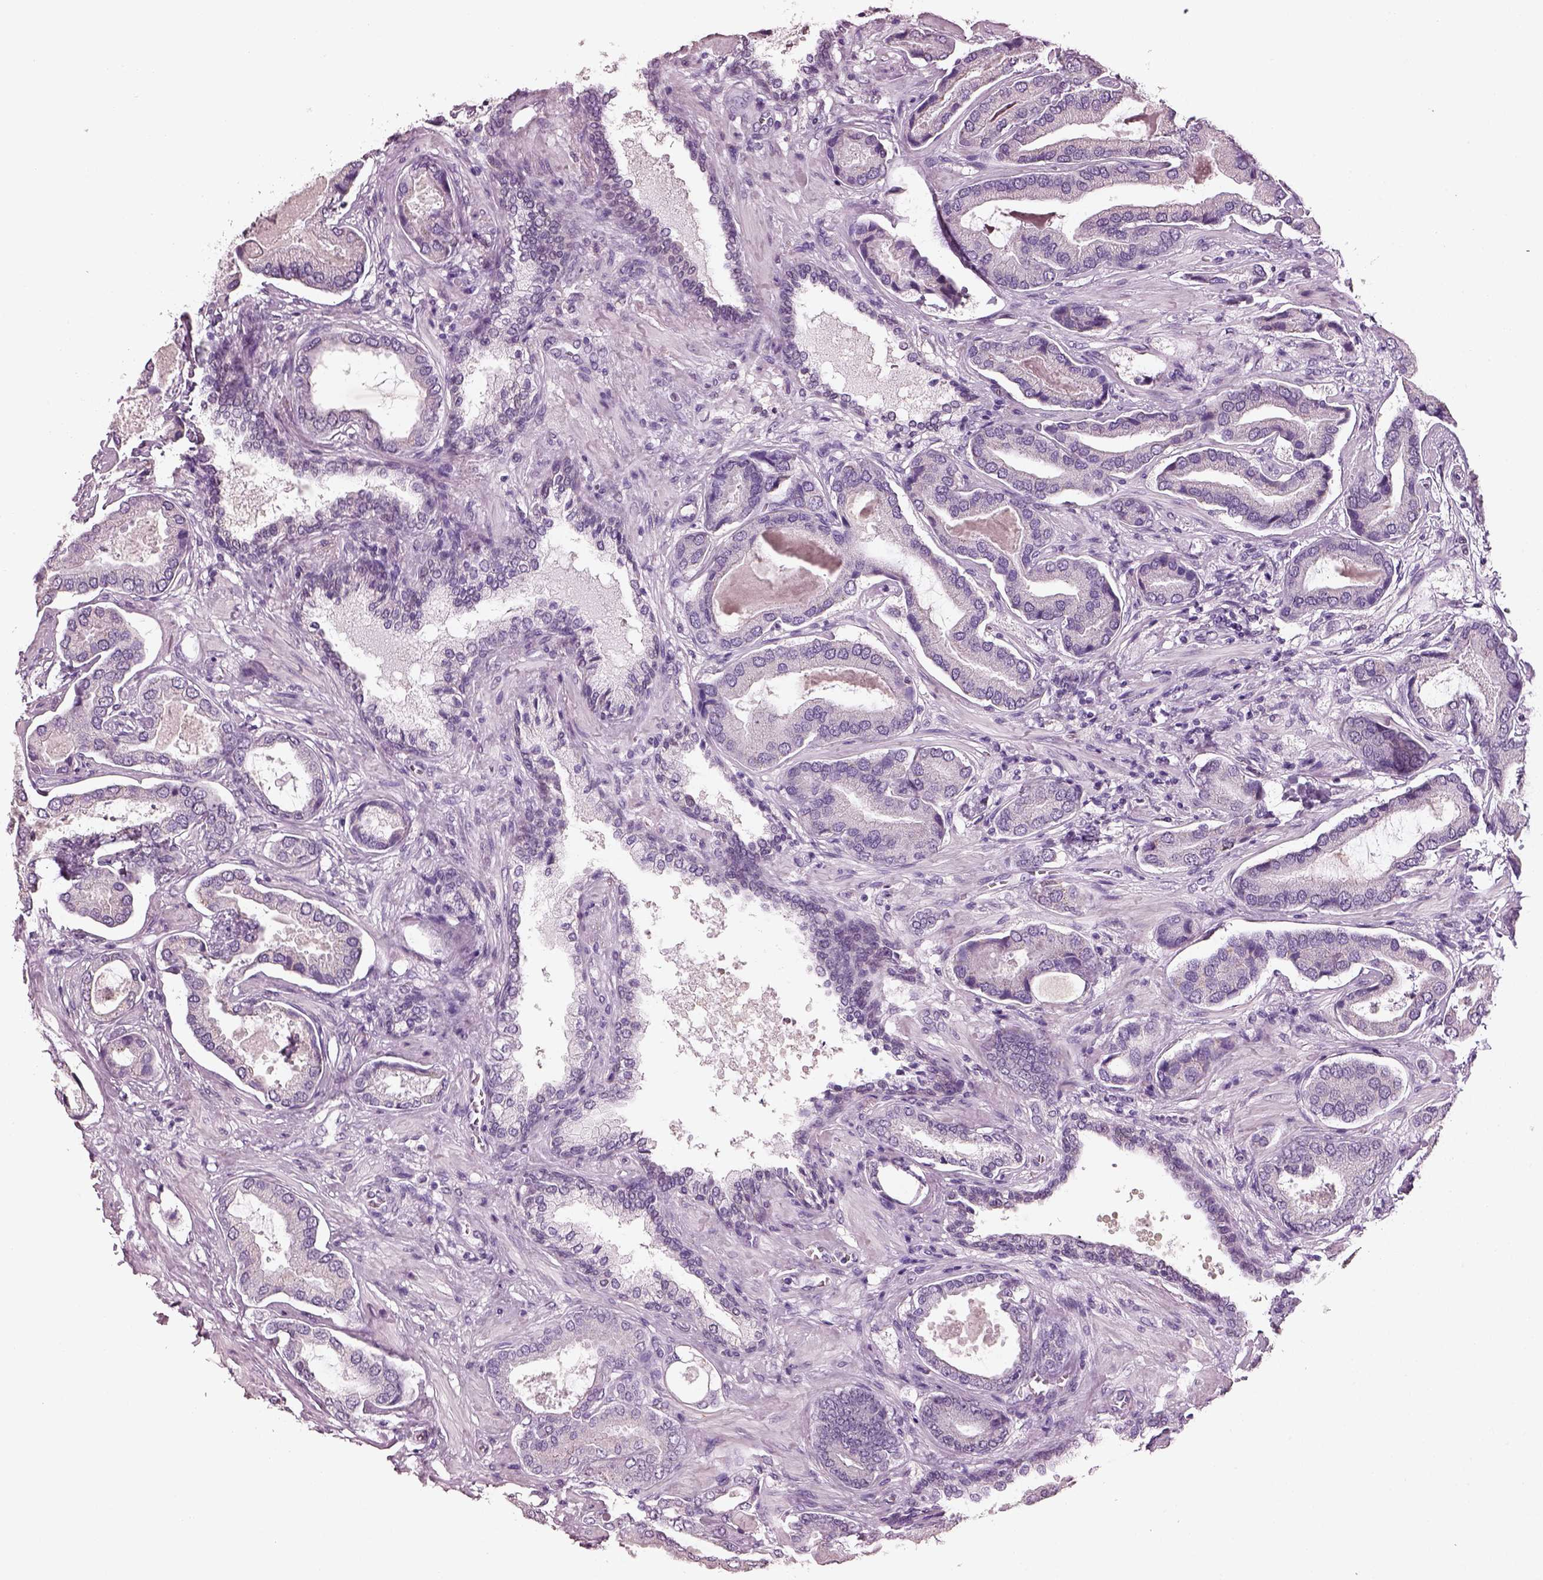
{"staining": {"intensity": "negative", "quantity": "none", "location": "none"}, "tissue": "prostate cancer", "cell_type": "Tumor cells", "image_type": "cancer", "snomed": [{"axis": "morphology", "description": "Adenocarcinoma, NOS"}, {"axis": "topography", "description": "Prostate"}], "caption": "Photomicrograph shows no protein expression in tumor cells of prostate adenocarcinoma tissue.", "gene": "ELSPBP1", "patient": {"sex": "male", "age": 64}}